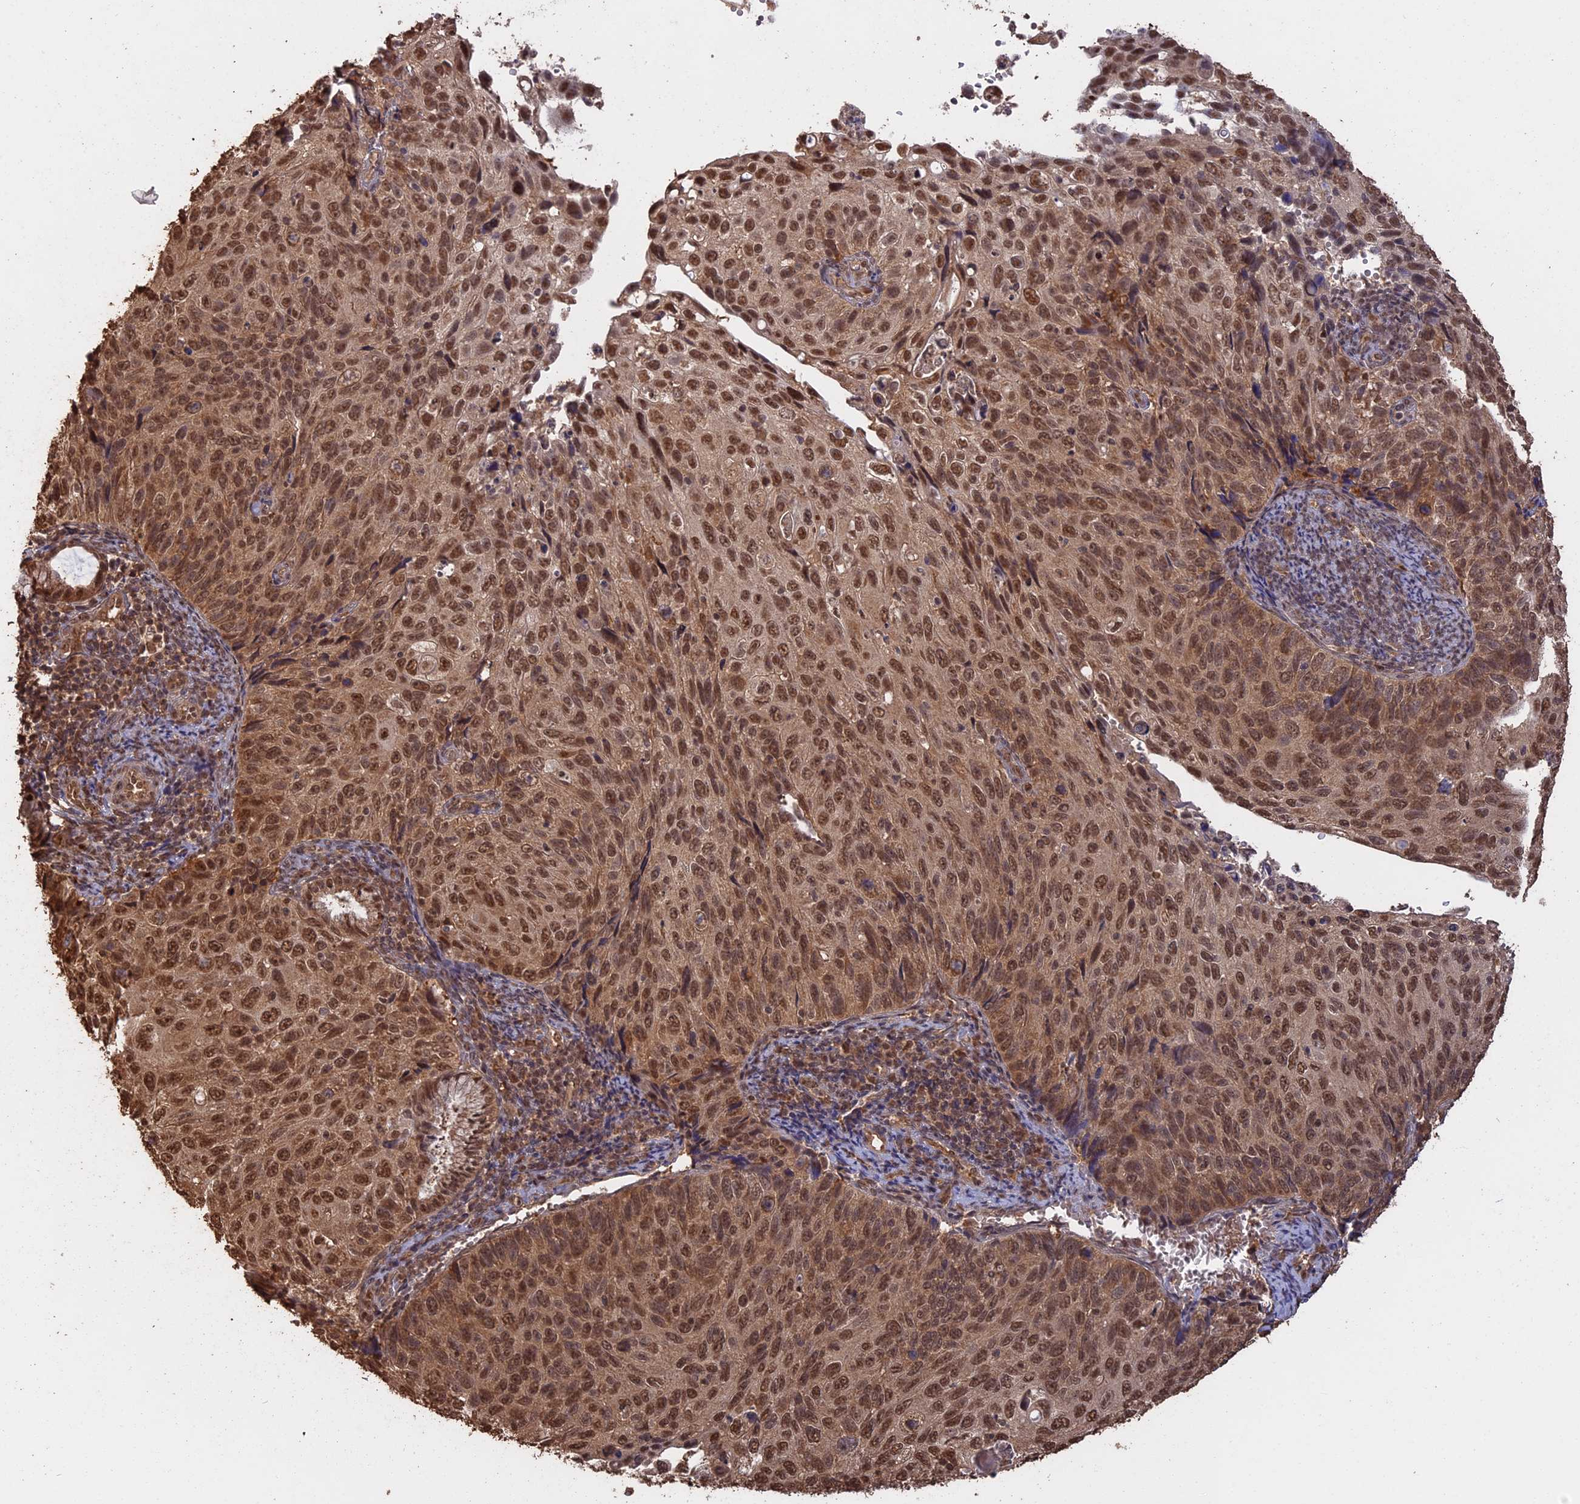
{"staining": {"intensity": "moderate", "quantity": ">75%", "location": "cytoplasmic/membranous,nuclear"}, "tissue": "cervical cancer", "cell_type": "Tumor cells", "image_type": "cancer", "snomed": [{"axis": "morphology", "description": "Squamous cell carcinoma, NOS"}, {"axis": "topography", "description": "Cervix"}], "caption": "This image exhibits cervical cancer stained with immunohistochemistry to label a protein in brown. The cytoplasmic/membranous and nuclear of tumor cells show moderate positivity for the protein. Nuclei are counter-stained blue.", "gene": "PSMC6", "patient": {"sex": "female", "age": 70}}